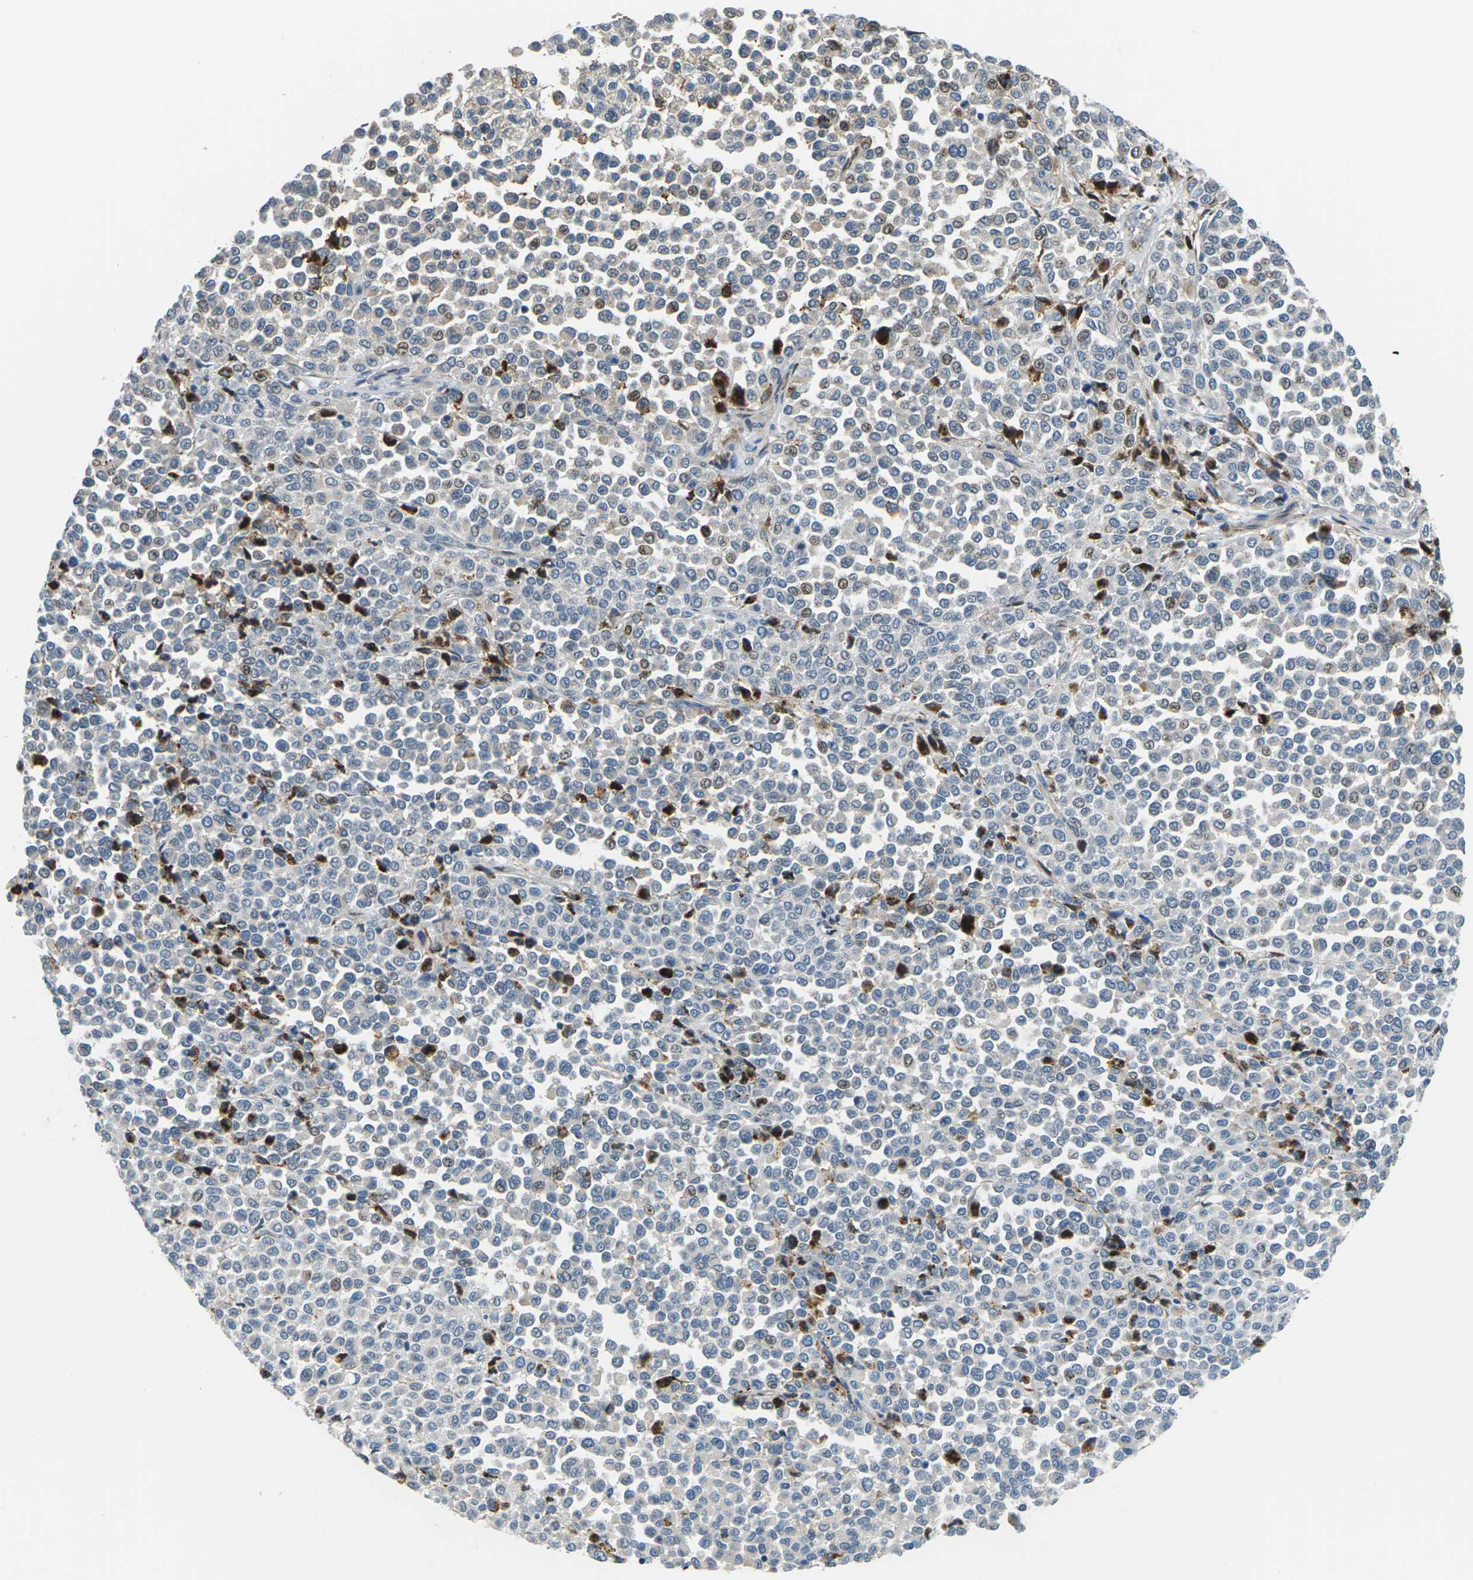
{"staining": {"intensity": "negative", "quantity": "none", "location": "none"}, "tissue": "melanoma", "cell_type": "Tumor cells", "image_type": "cancer", "snomed": [{"axis": "morphology", "description": "Malignant melanoma, Metastatic site"}, {"axis": "topography", "description": "Pancreas"}], "caption": "Tumor cells are negative for brown protein staining in melanoma. (Stains: DAB immunohistochemistry (IHC) with hematoxylin counter stain, Microscopy: brightfield microscopy at high magnification).", "gene": "SLC13A3", "patient": {"sex": "female", "age": 30}}